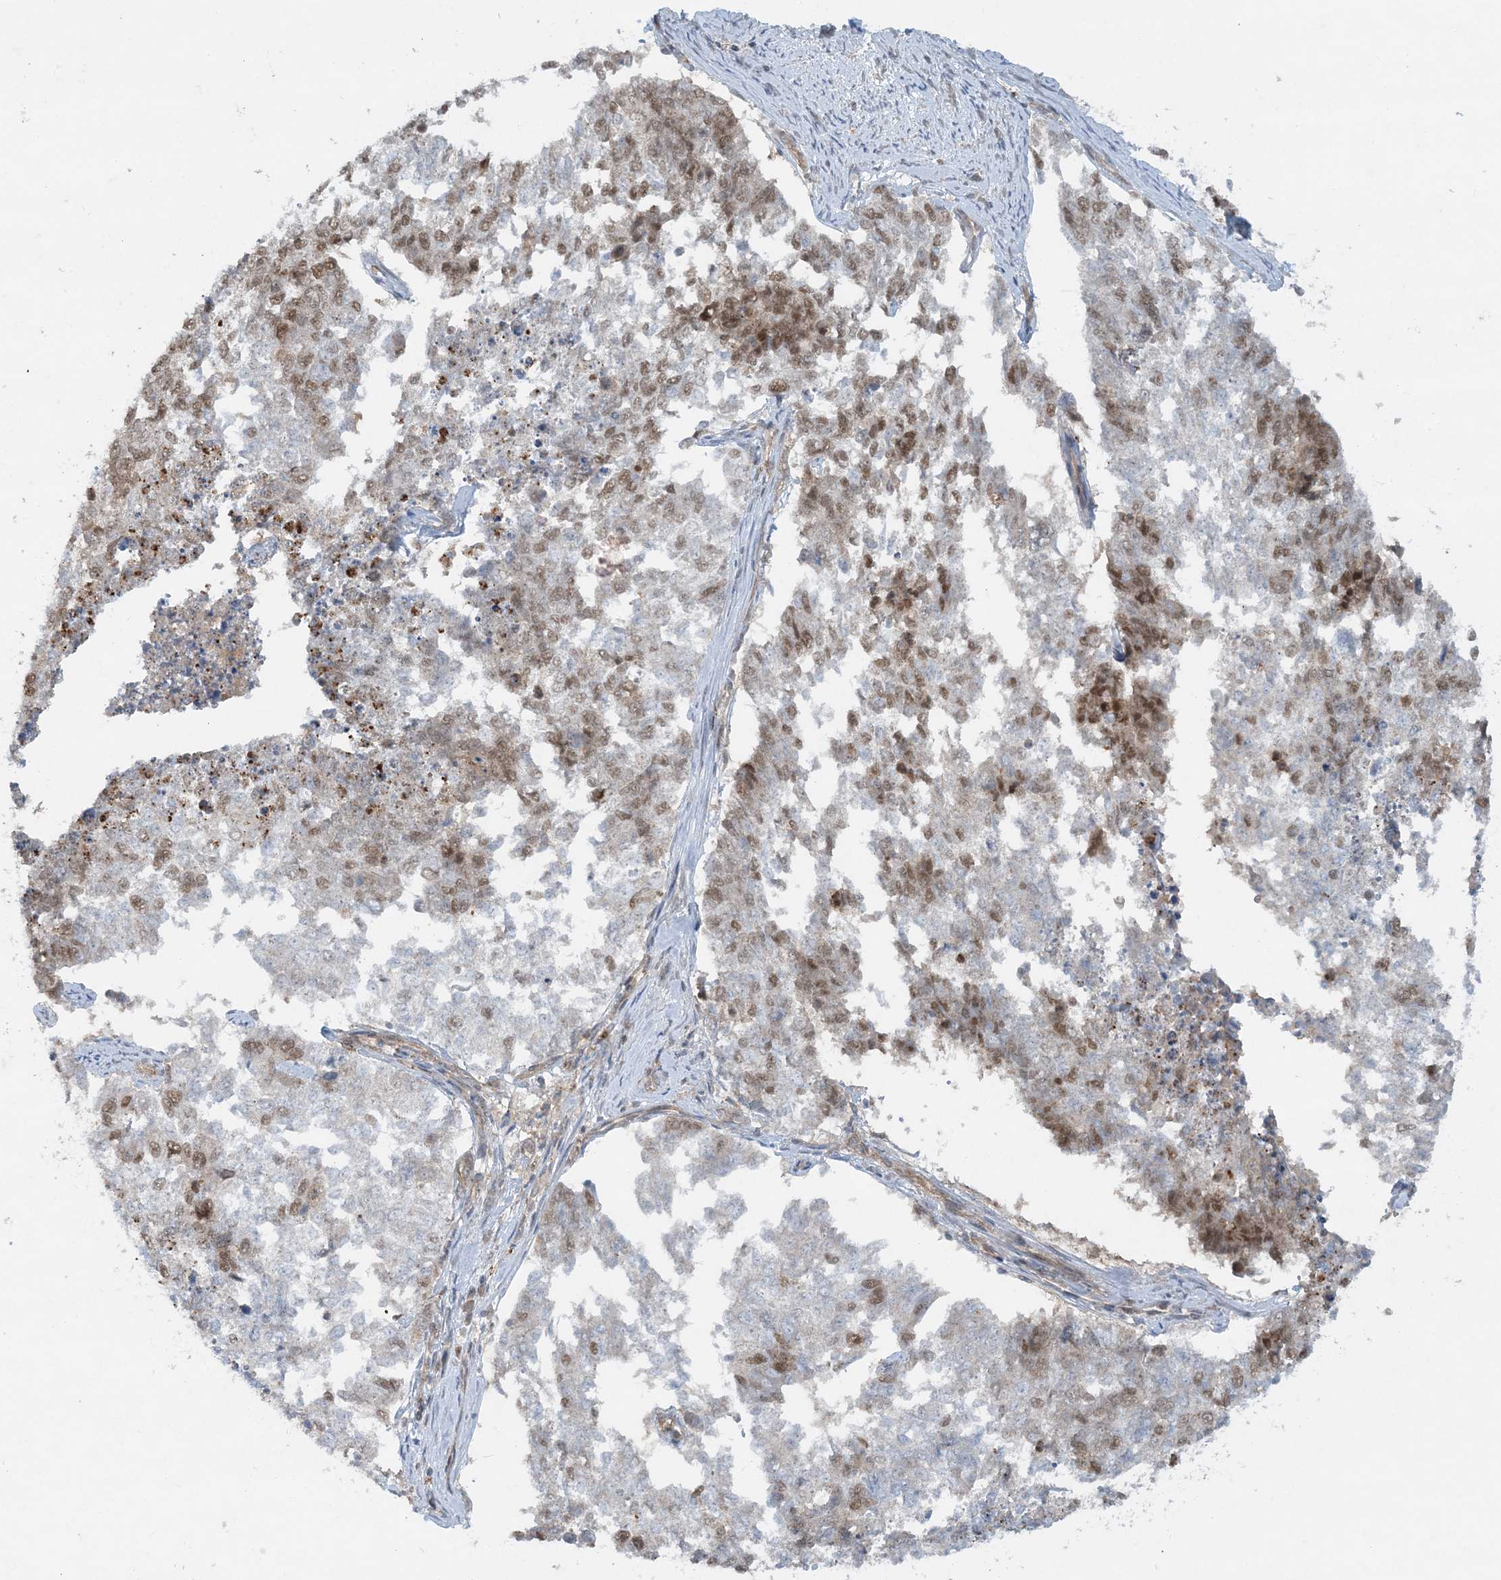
{"staining": {"intensity": "moderate", "quantity": "25%-75%", "location": "nuclear"}, "tissue": "cervical cancer", "cell_type": "Tumor cells", "image_type": "cancer", "snomed": [{"axis": "morphology", "description": "Squamous cell carcinoma, NOS"}, {"axis": "topography", "description": "Cervix"}], "caption": "The micrograph exhibits a brown stain indicating the presence of a protein in the nuclear of tumor cells in squamous cell carcinoma (cervical).", "gene": "STAM2", "patient": {"sex": "female", "age": 63}}